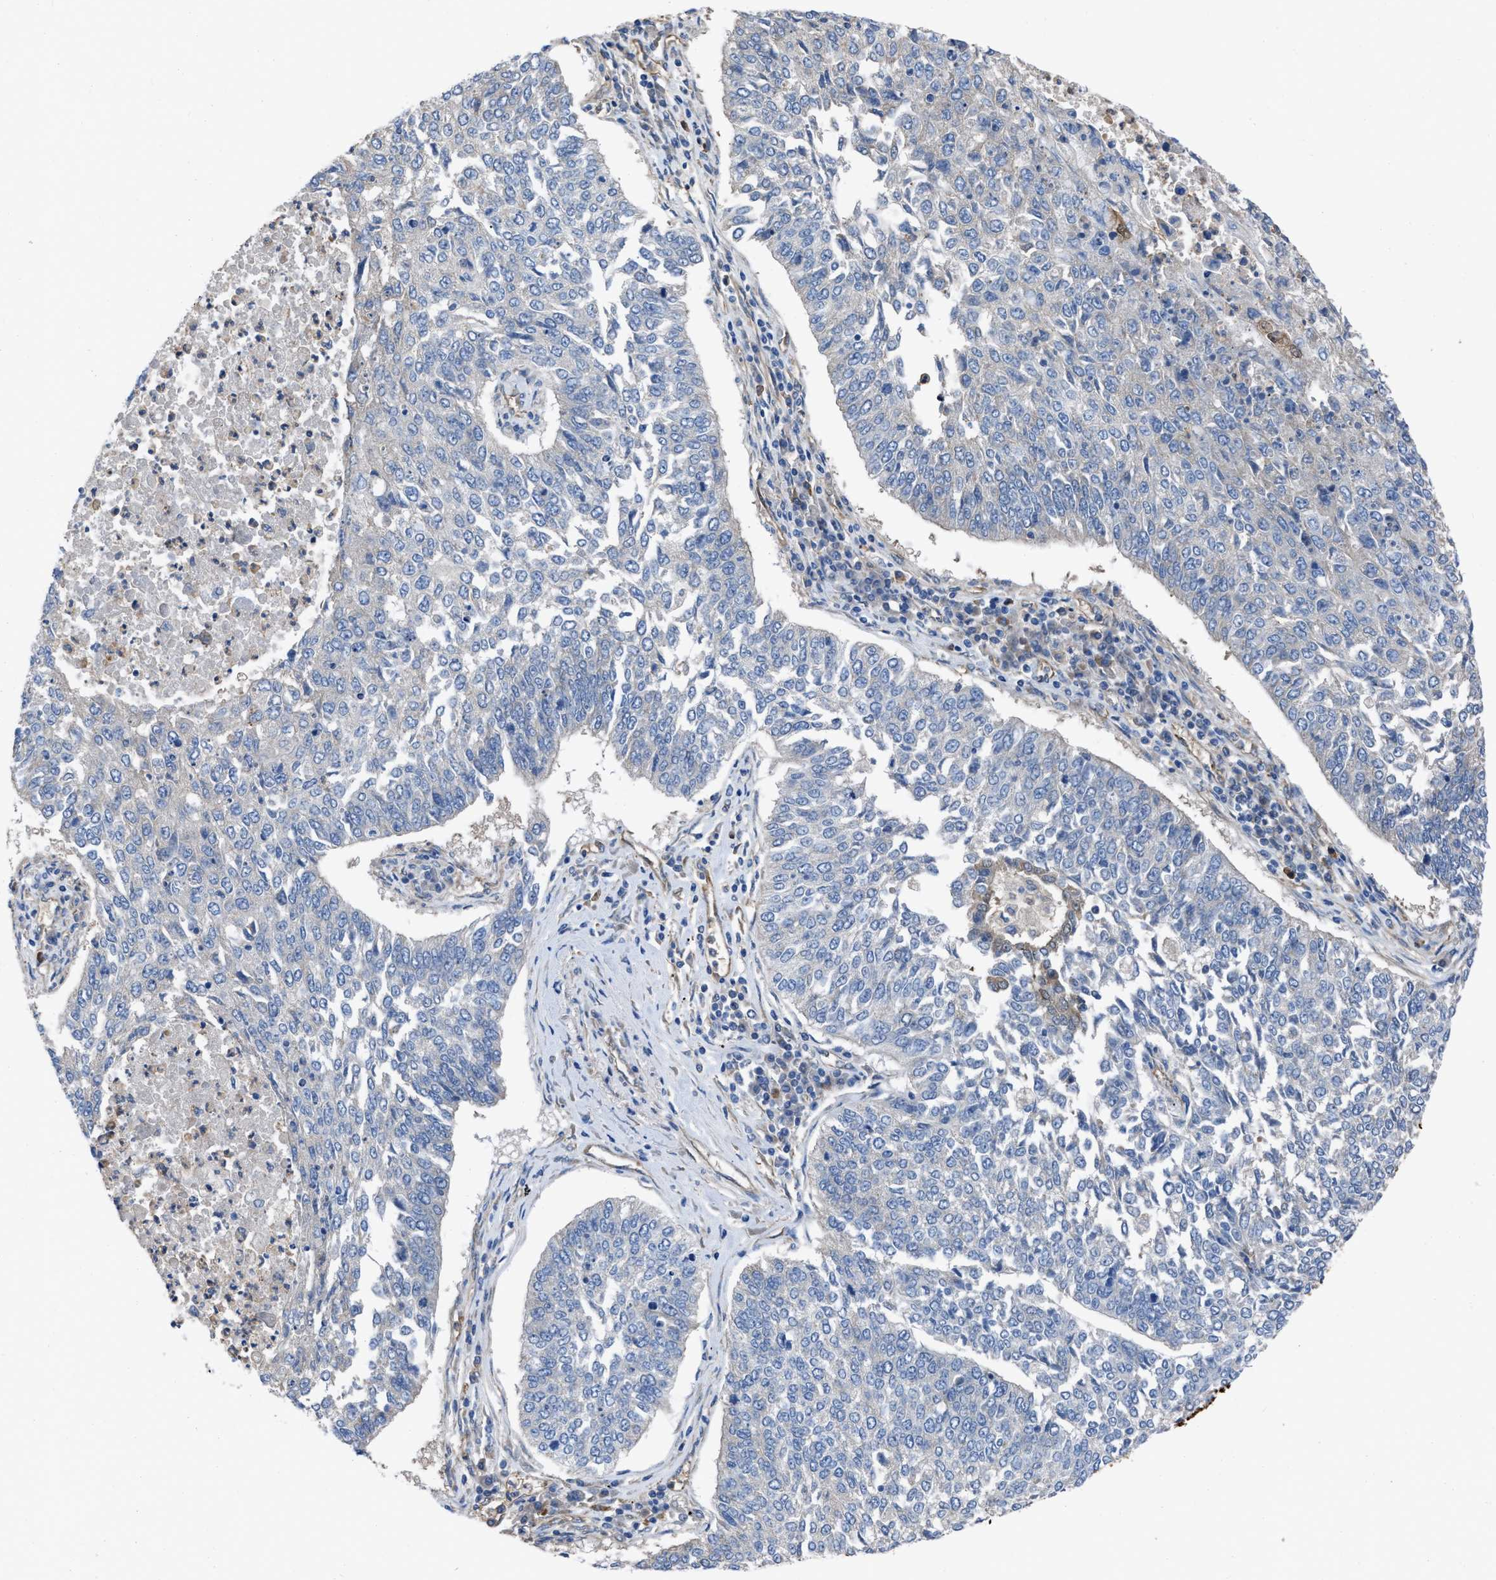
{"staining": {"intensity": "negative", "quantity": "none", "location": "none"}, "tissue": "lung cancer", "cell_type": "Tumor cells", "image_type": "cancer", "snomed": [{"axis": "morphology", "description": "Normal tissue, NOS"}, {"axis": "morphology", "description": "Squamous cell carcinoma, NOS"}, {"axis": "topography", "description": "Cartilage tissue"}, {"axis": "topography", "description": "Bronchus"}, {"axis": "topography", "description": "Lung"}], "caption": "This is an IHC histopathology image of human squamous cell carcinoma (lung). There is no staining in tumor cells.", "gene": "TRIOBP", "patient": {"sex": "female", "age": 49}}